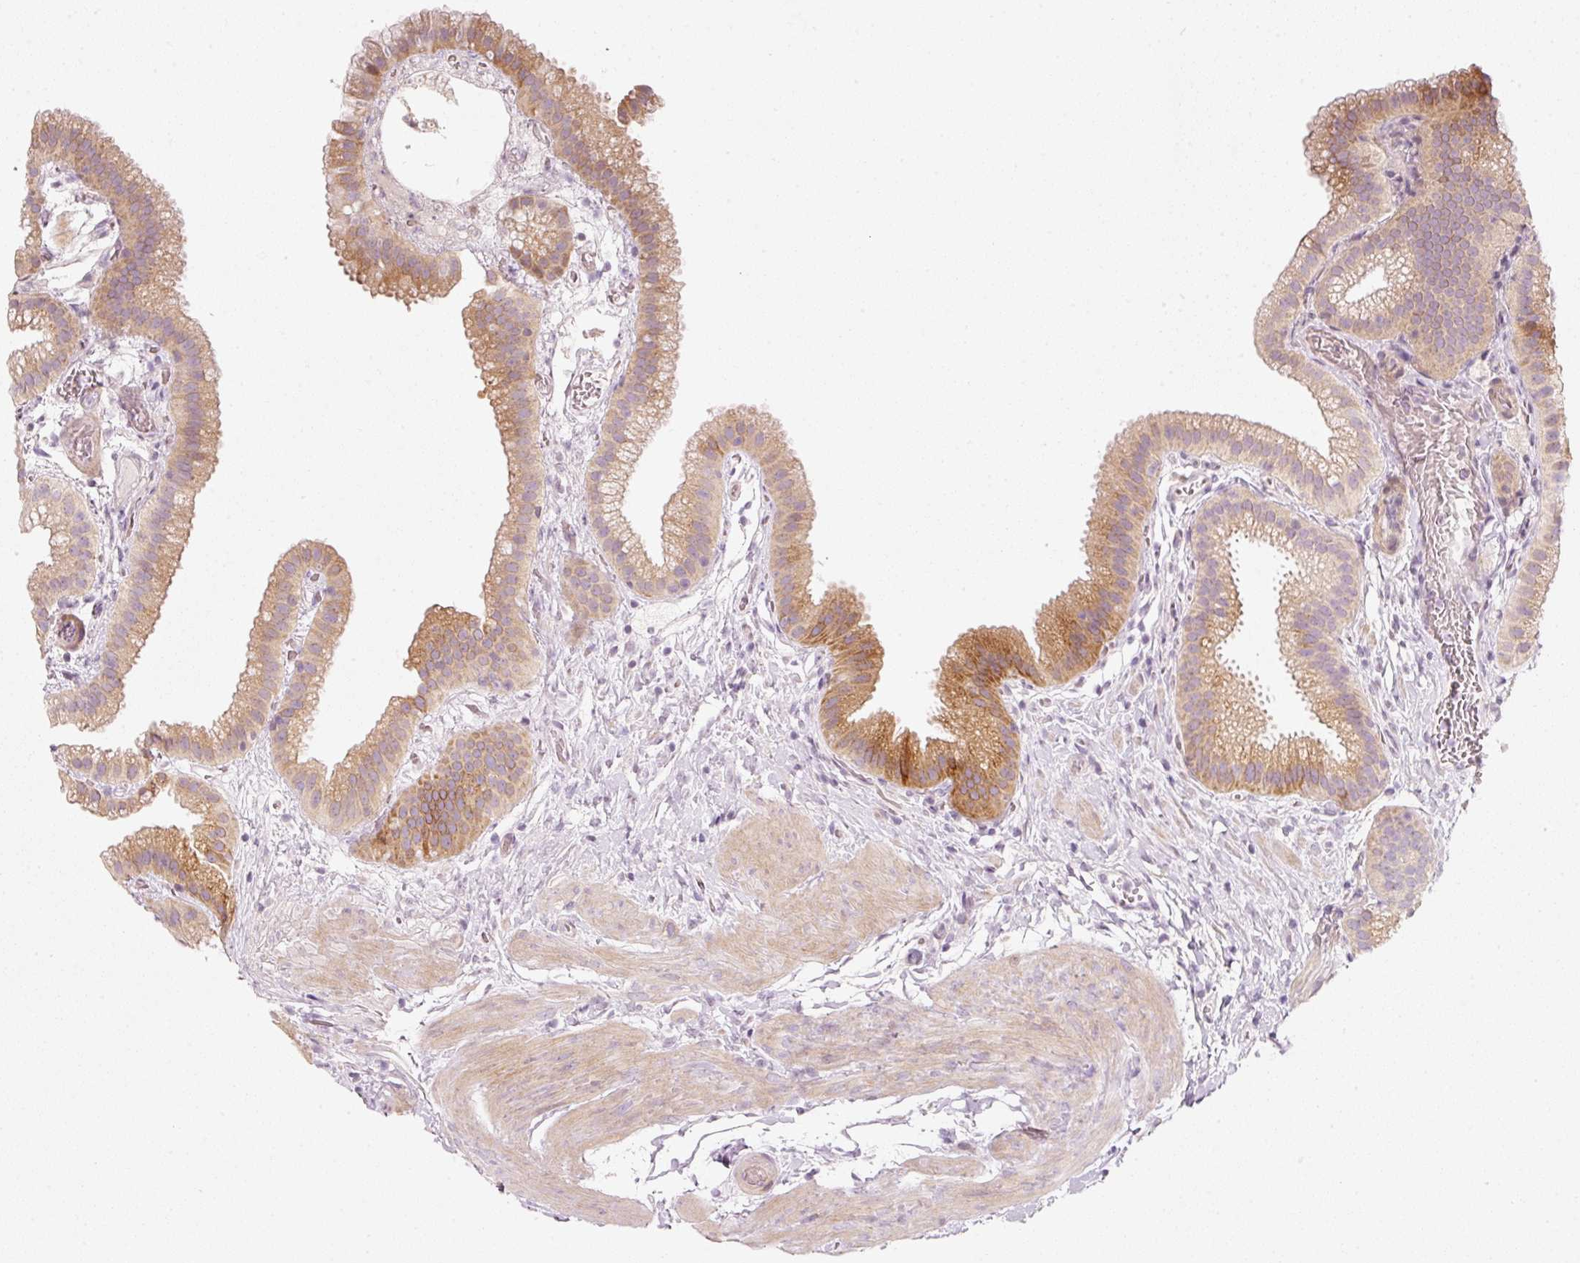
{"staining": {"intensity": "moderate", "quantity": "25%-75%", "location": "cytoplasmic/membranous"}, "tissue": "gallbladder", "cell_type": "Glandular cells", "image_type": "normal", "snomed": [{"axis": "morphology", "description": "Normal tissue, NOS"}, {"axis": "topography", "description": "Gallbladder"}], "caption": "Immunohistochemistry (IHC) photomicrograph of benign gallbladder: human gallbladder stained using immunohistochemistry exhibits medium levels of moderate protein expression localized specifically in the cytoplasmic/membranous of glandular cells, appearing as a cytoplasmic/membranous brown color.", "gene": "SLC20A1", "patient": {"sex": "female", "age": 63}}